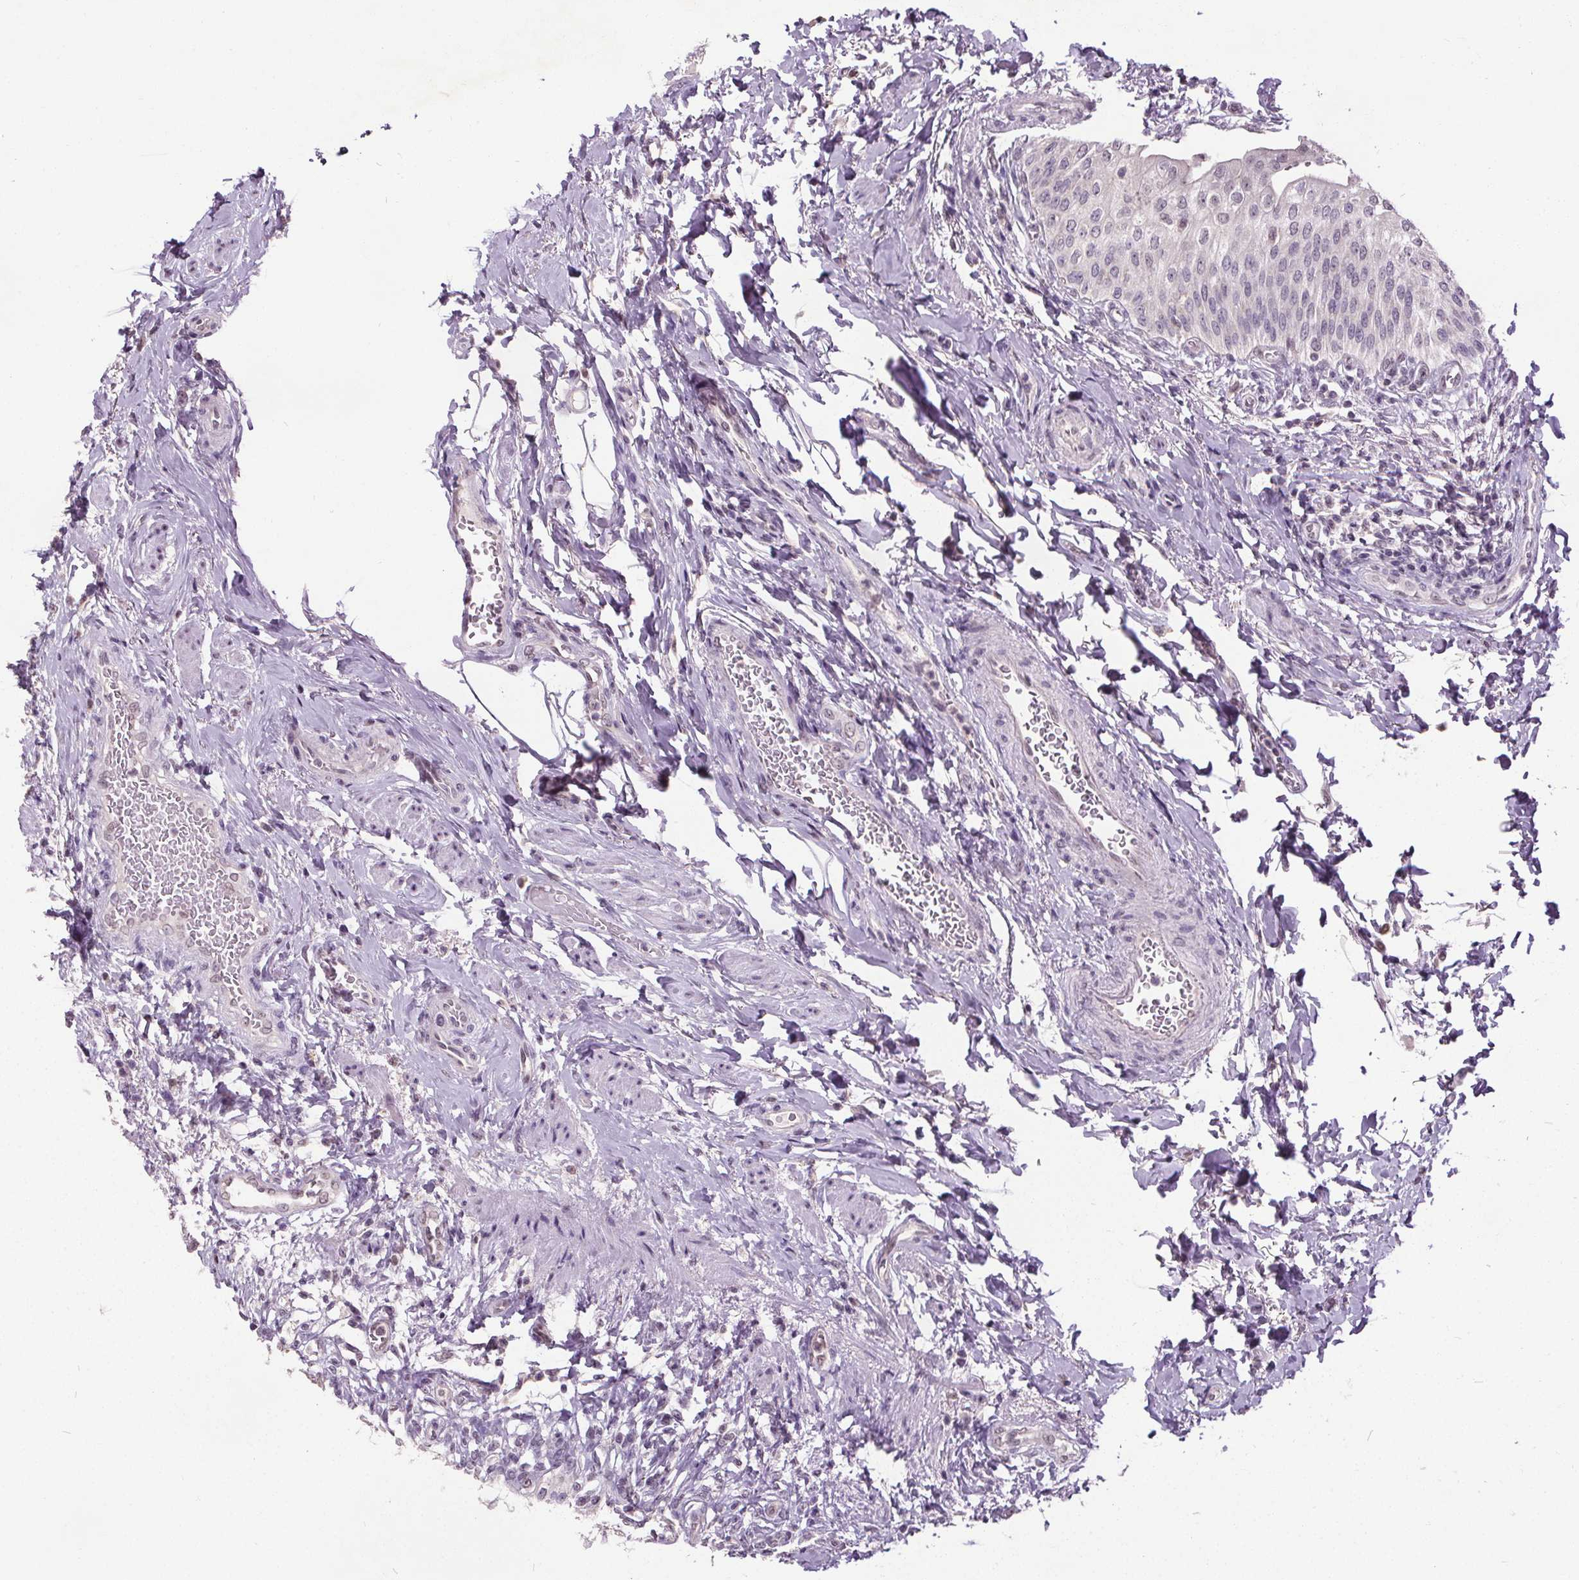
{"staining": {"intensity": "negative", "quantity": "none", "location": "none"}, "tissue": "urinary bladder", "cell_type": "Urothelial cells", "image_type": "normal", "snomed": [{"axis": "morphology", "description": "Normal tissue, NOS"}, {"axis": "topography", "description": "Urinary bladder"}, {"axis": "topography", "description": "Peripheral nerve tissue"}], "caption": "DAB immunohistochemical staining of benign human urinary bladder demonstrates no significant staining in urothelial cells.", "gene": "SLC2A9", "patient": {"sex": "female", "age": 60}}